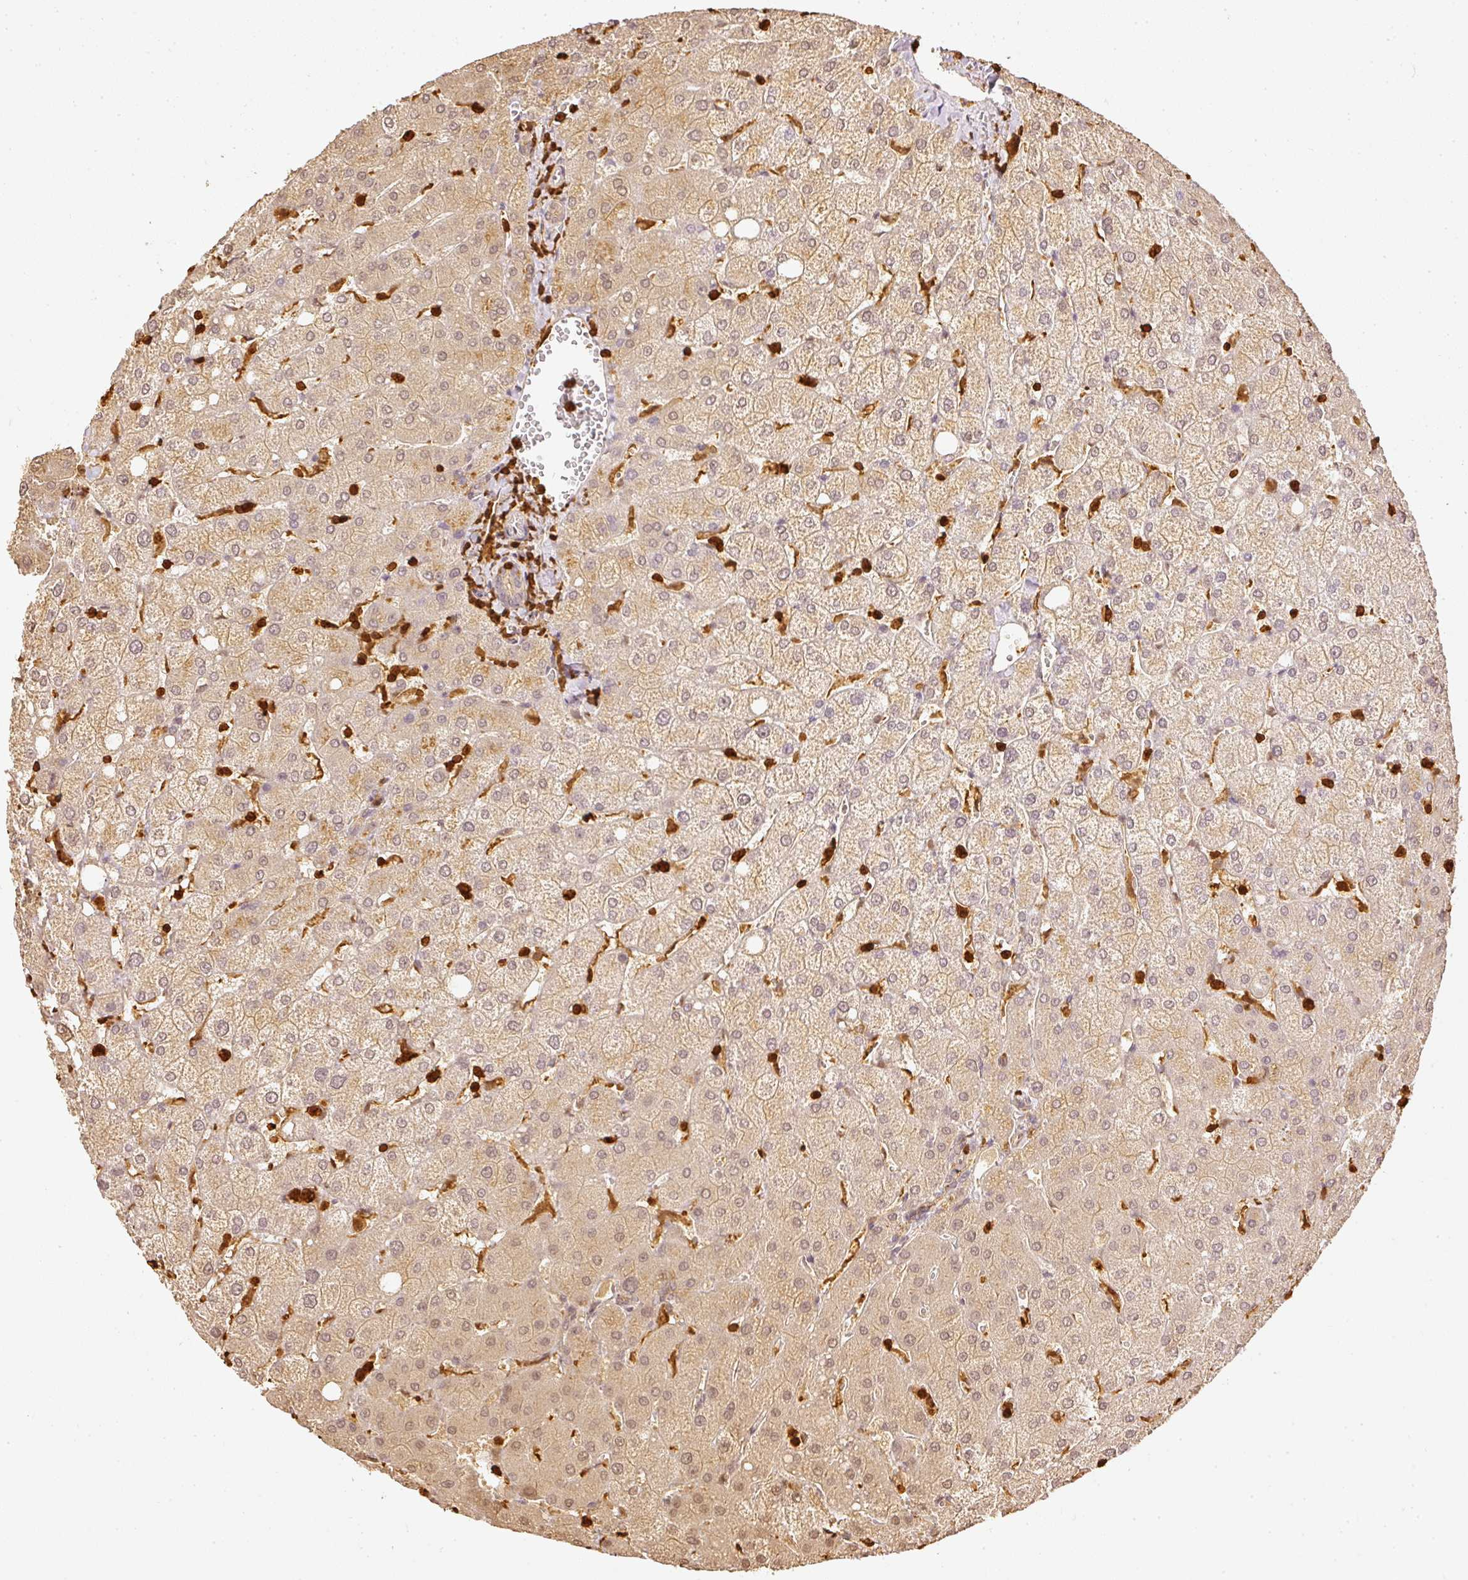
{"staining": {"intensity": "weak", "quantity": "25%-75%", "location": "cytoplasmic/membranous"}, "tissue": "liver", "cell_type": "Cholangiocytes", "image_type": "normal", "snomed": [{"axis": "morphology", "description": "Normal tissue, NOS"}, {"axis": "topography", "description": "Liver"}], "caption": "Brown immunohistochemical staining in unremarkable liver demonstrates weak cytoplasmic/membranous positivity in about 25%-75% of cholangiocytes.", "gene": "PFN1", "patient": {"sex": "female", "age": 54}}